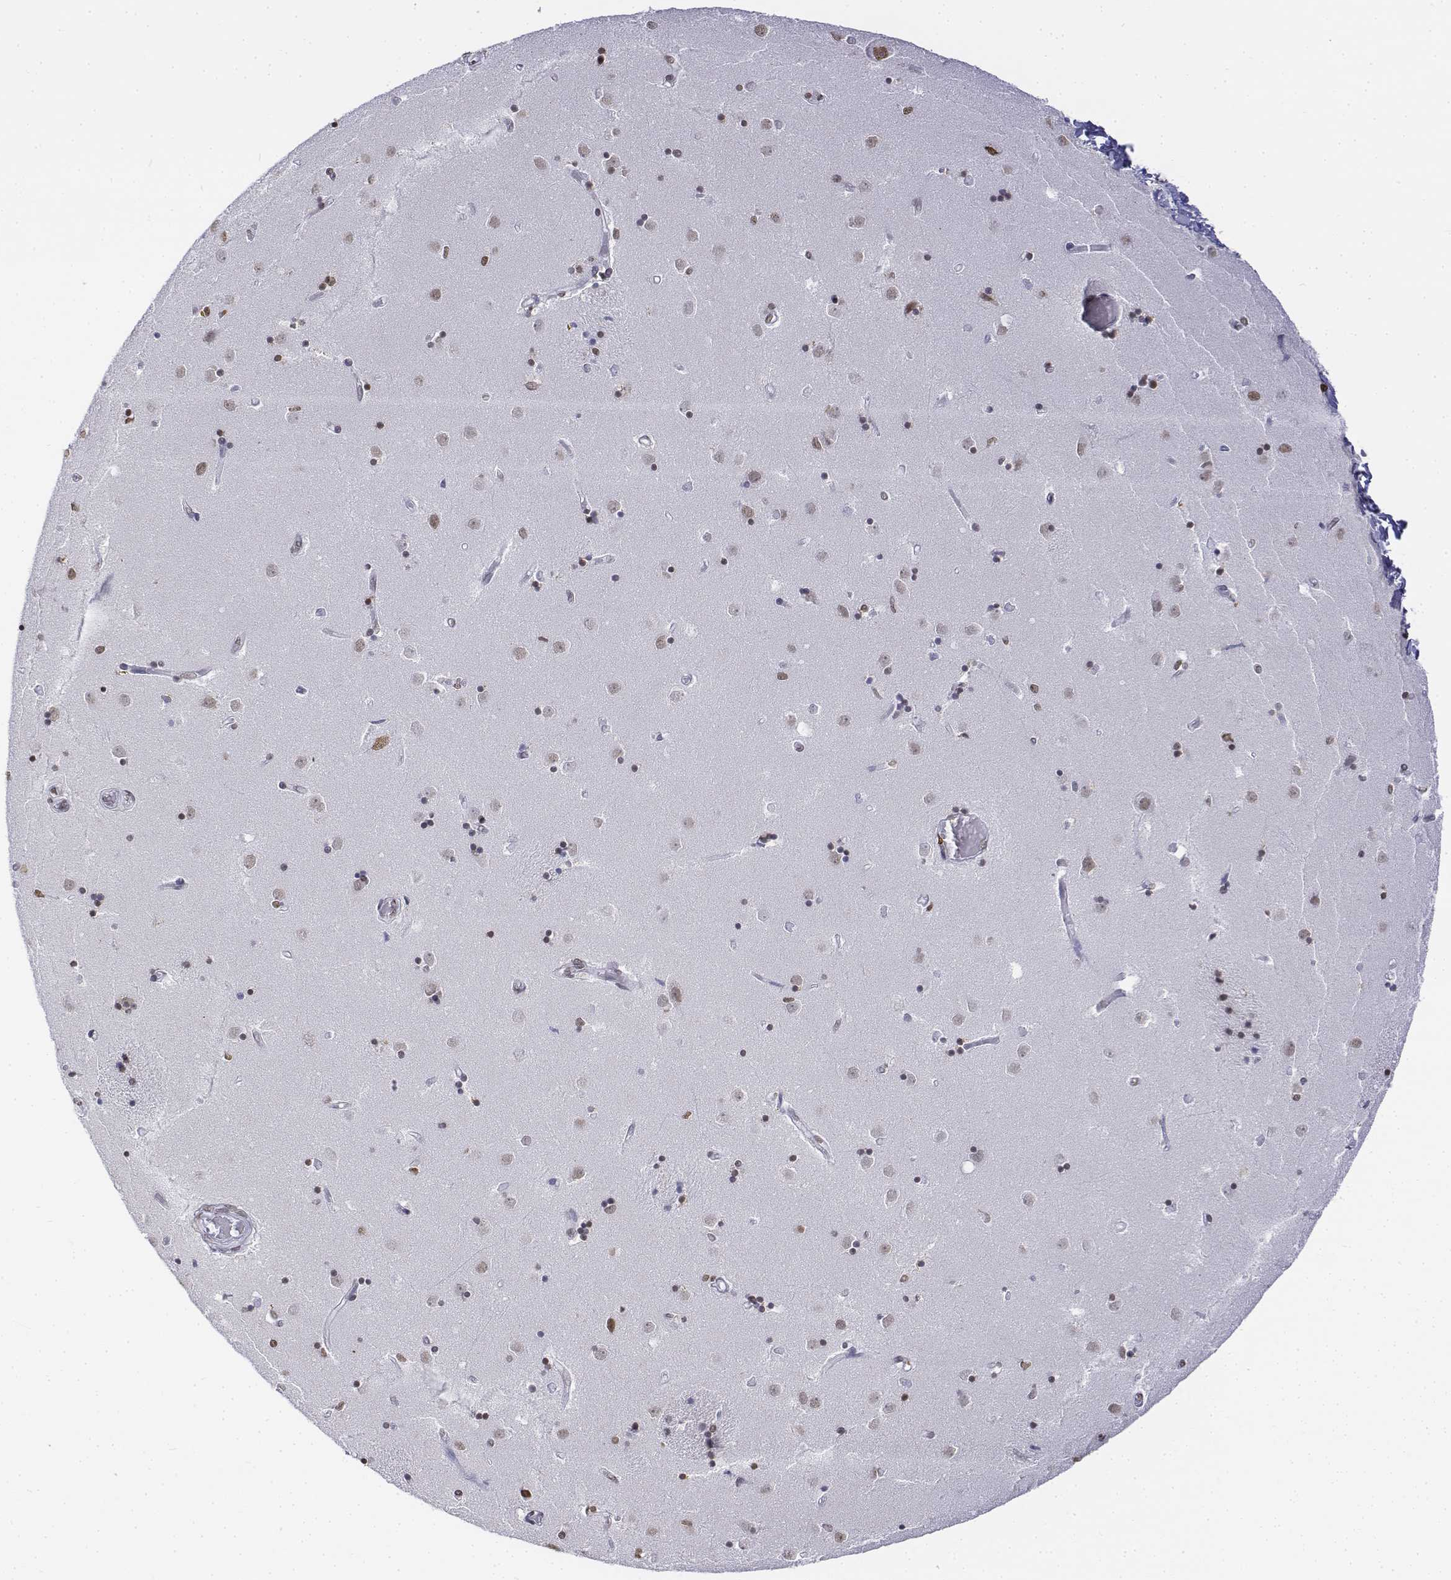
{"staining": {"intensity": "moderate", "quantity": "25%-75%", "location": "nuclear"}, "tissue": "caudate", "cell_type": "Glial cells", "image_type": "normal", "snomed": [{"axis": "morphology", "description": "Normal tissue, NOS"}, {"axis": "topography", "description": "Lateral ventricle wall"}], "caption": "The histopathology image shows staining of benign caudate, revealing moderate nuclear protein staining (brown color) within glial cells. The protein is shown in brown color, while the nuclei are stained blue.", "gene": "CD3E", "patient": {"sex": "male", "age": 54}}